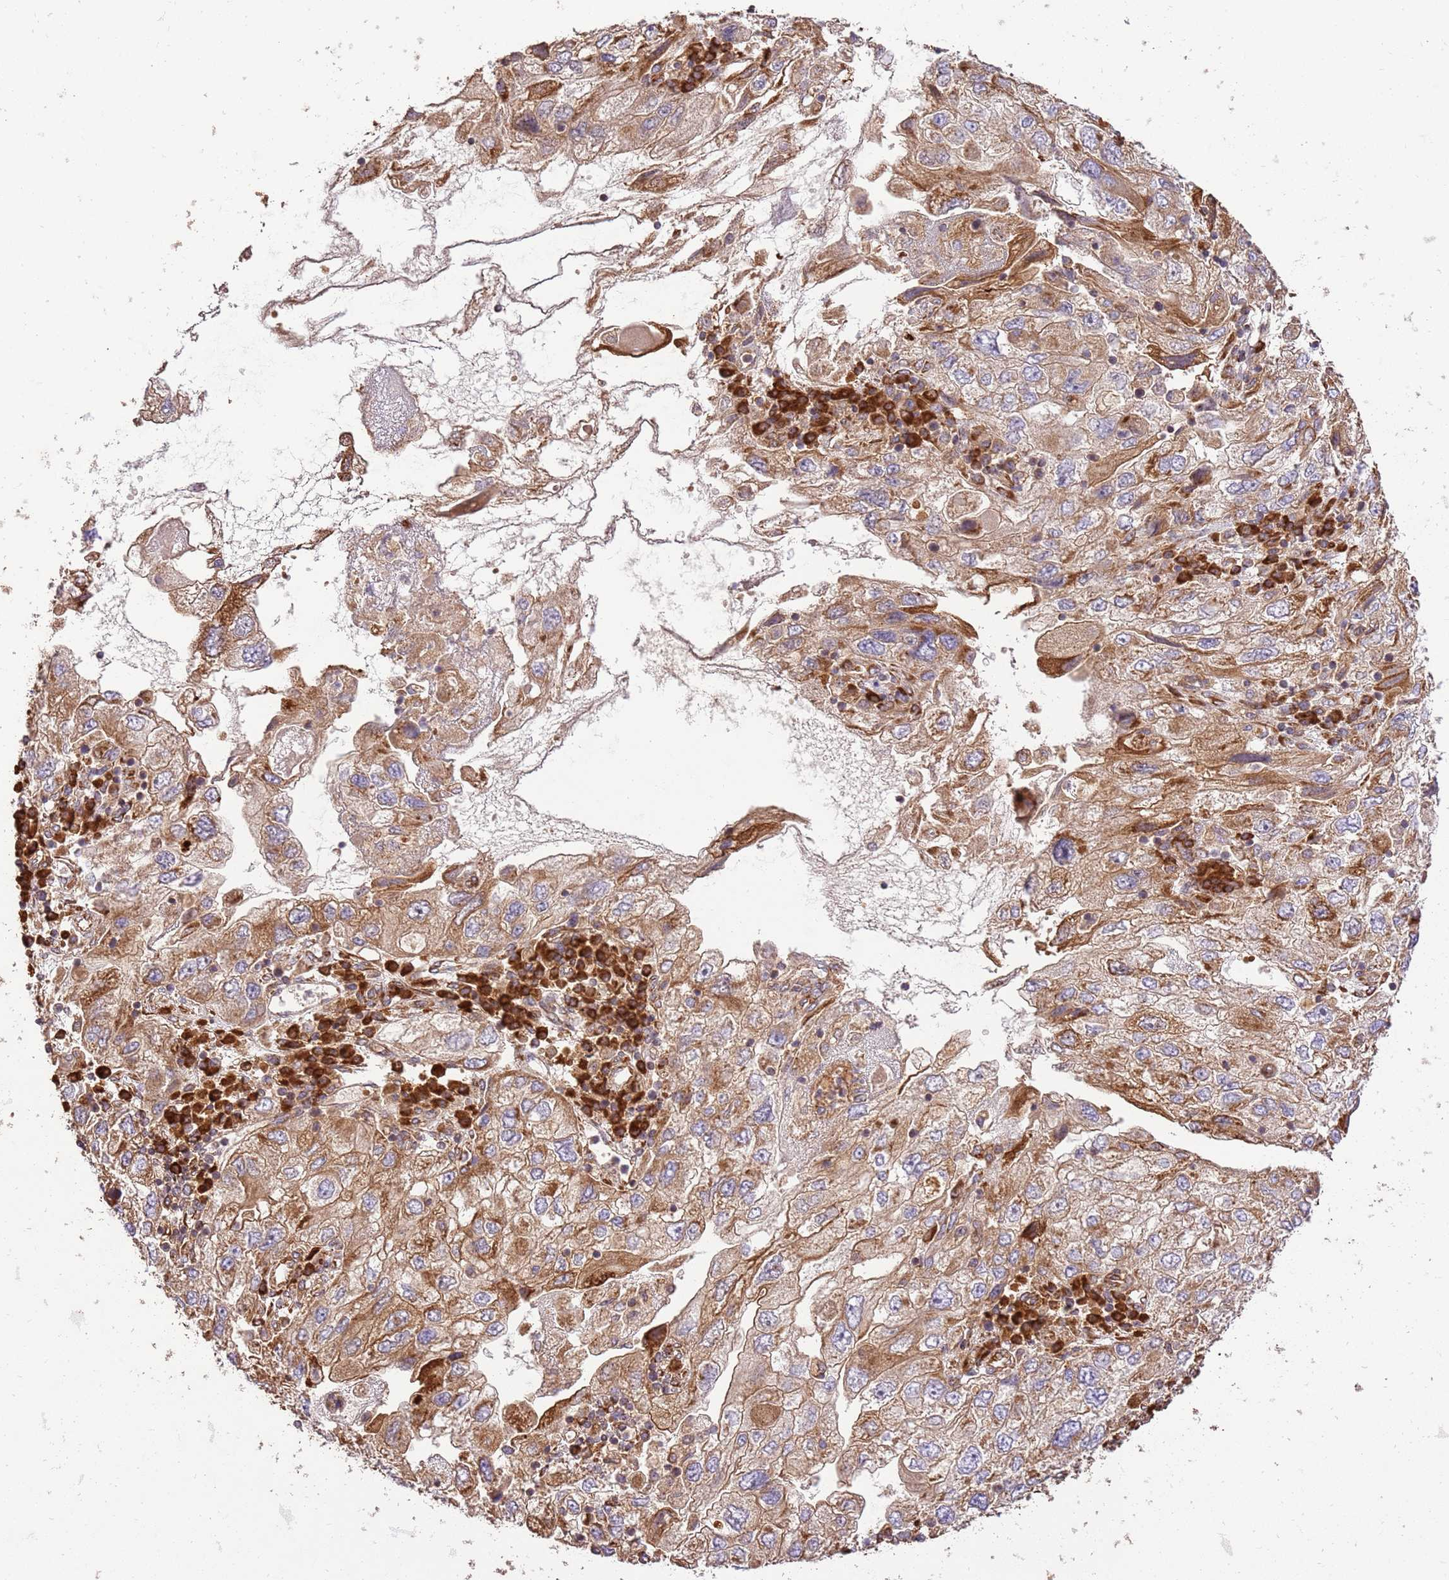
{"staining": {"intensity": "moderate", "quantity": ">75%", "location": "cytoplasmic/membranous"}, "tissue": "endometrial cancer", "cell_type": "Tumor cells", "image_type": "cancer", "snomed": [{"axis": "morphology", "description": "Adenocarcinoma, NOS"}, {"axis": "topography", "description": "Endometrium"}], "caption": "This photomicrograph exhibits immunohistochemistry staining of adenocarcinoma (endometrial), with medium moderate cytoplasmic/membranous positivity in about >75% of tumor cells.", "gene": "SPATA2L", "patient": {"sex": "female", "age": 49}}